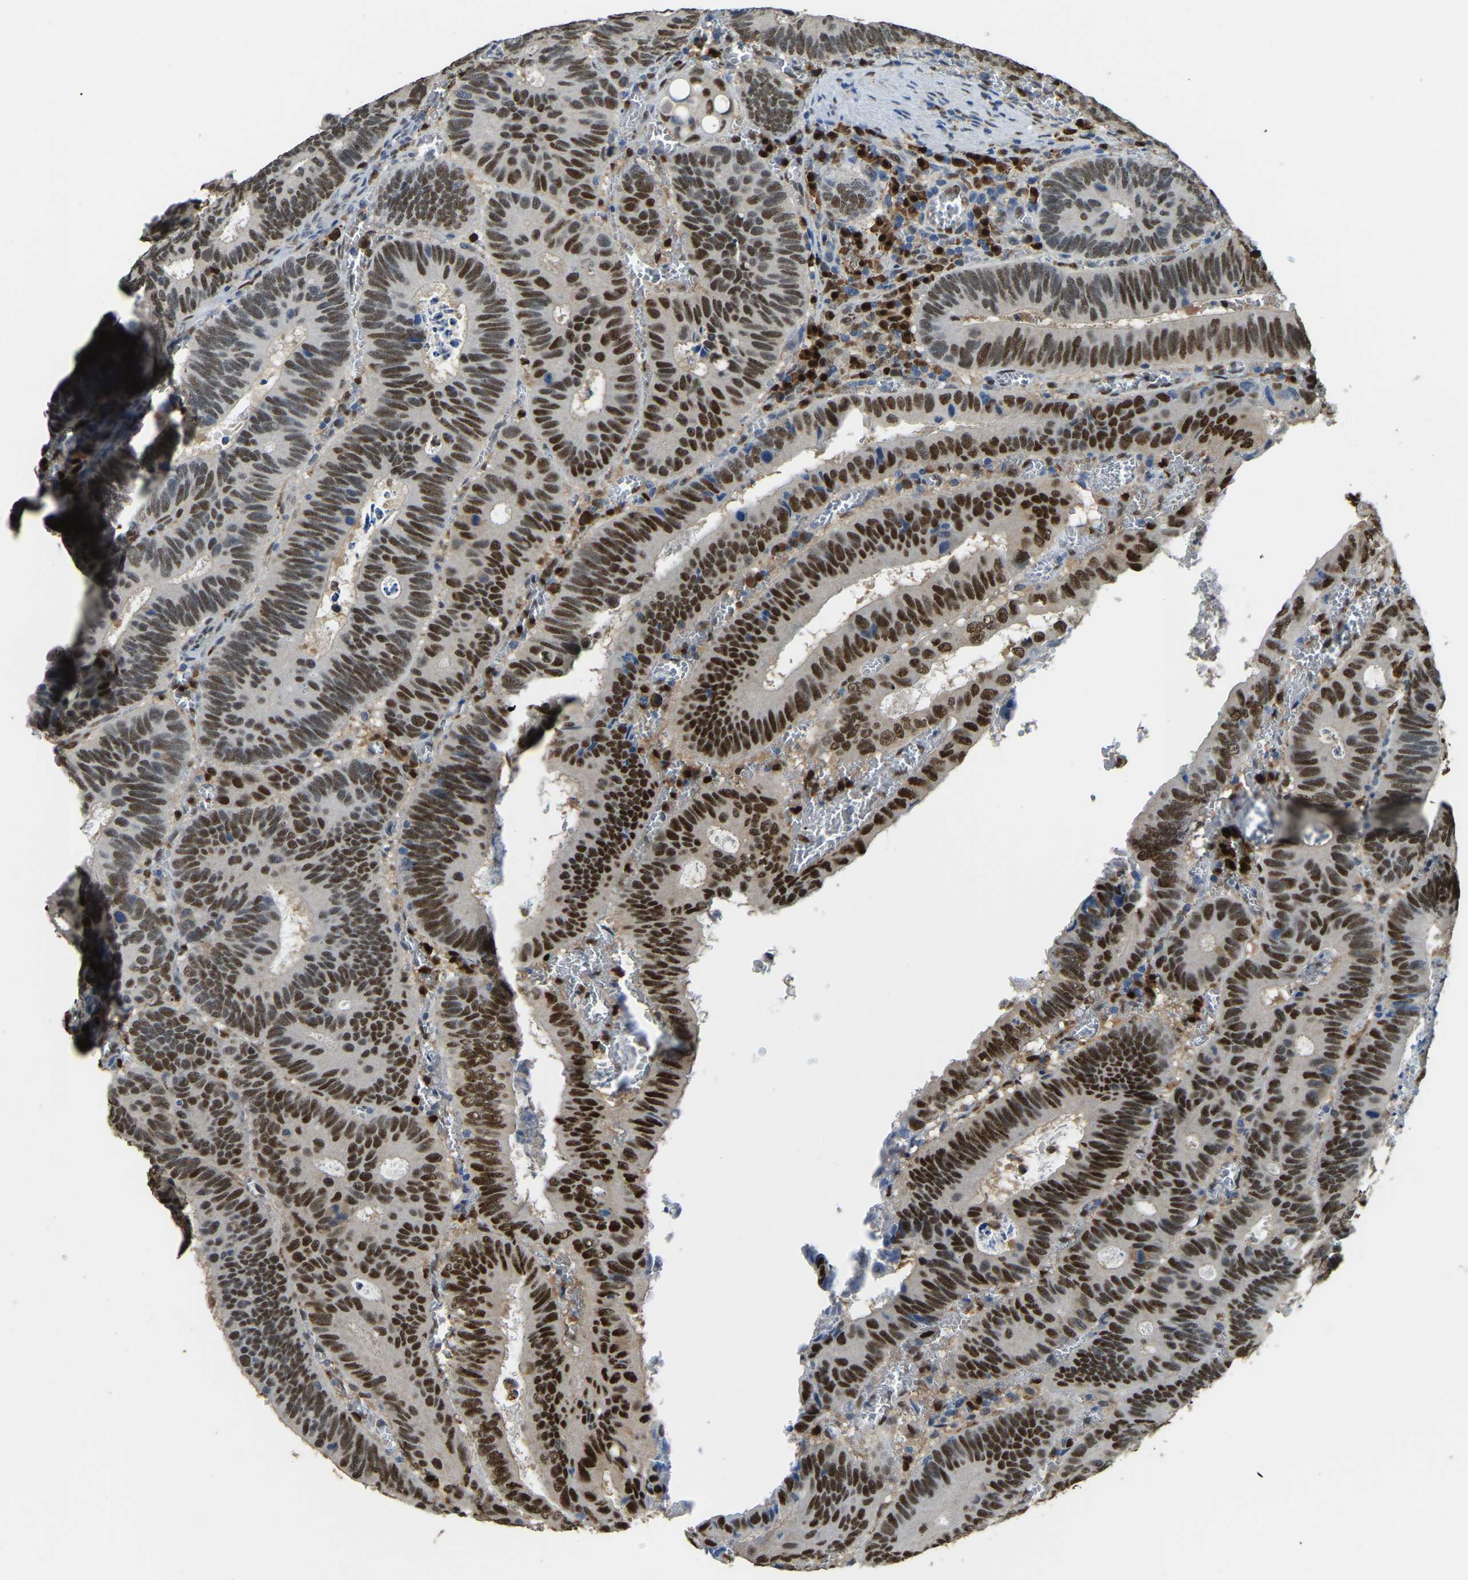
{"staining": {"intensity": "strong", "quantity": ">75%", "location": "nuclear"}, "tissue": "colorectal cancer", "cell_type": "Tumor cells", "image_type": "cancer", "snomed": [{"axis": "morphology", "description": "Inflammation, NOS"}, {"axis": "morphology", "description": "Adenocarcinoma, NOS"}, {"axis": "topography", "description": "Colon"}], "caption": "Protein expression analysis of colorectal adenocarcinoma displays strong nuclear staining in about >75% of tumor cells. The protein of interest is shown in brown color, while the nuclei are stained blue.", "gene": "NANS", "patient": {"sex": "male", "age": 72}}